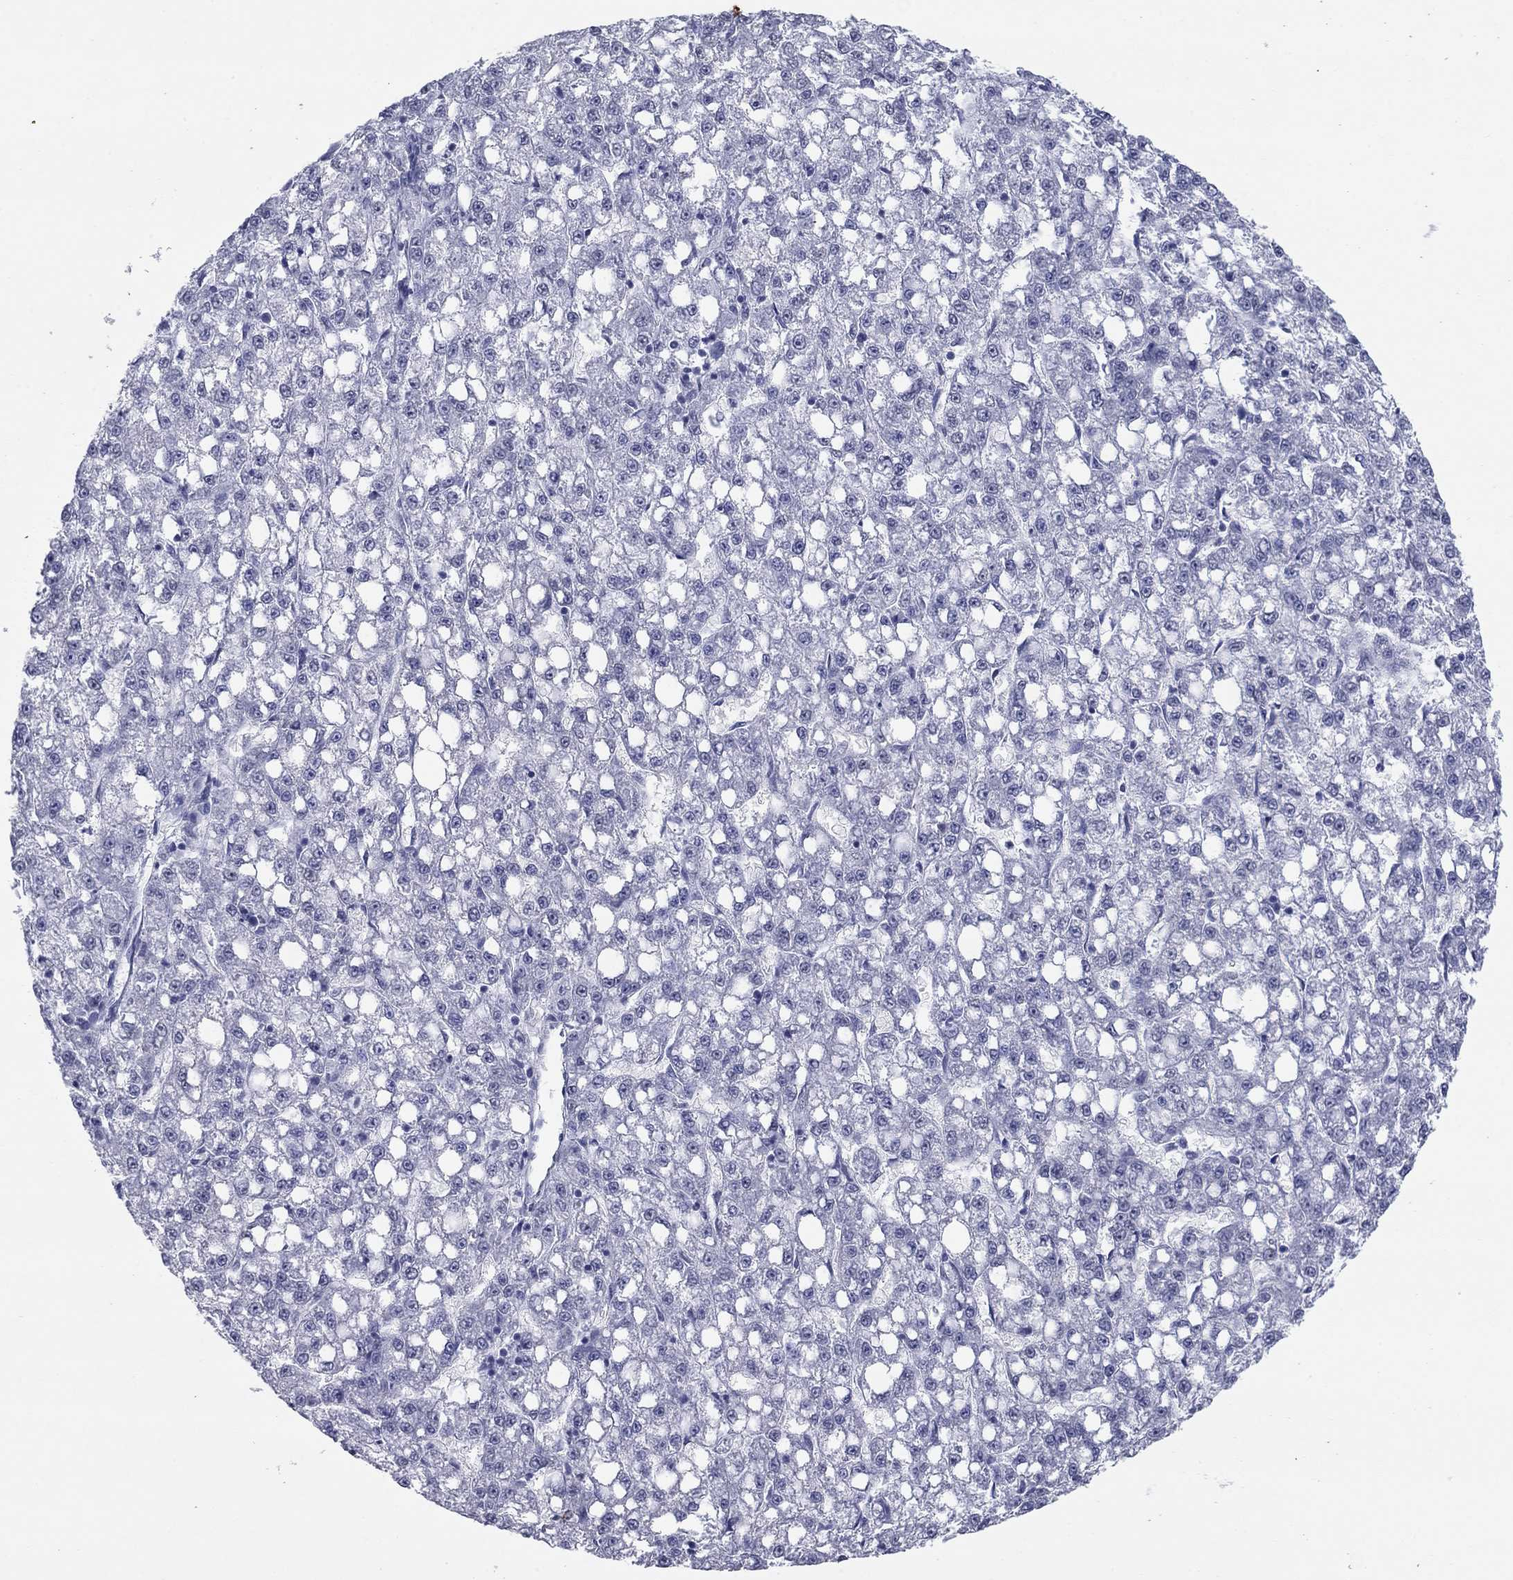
{"staining": {"intensity": "negative", "quantity": "none", "location": "none"}, "tissue": "liver cancer", "cell_type": "Tumor cells", "image_type": "cancer", "snomed": [{"axis": "morphology", "description": "Carcinoma, Hepatocellular, NOS"}, {"axis": "topography", "description": "Liver"}], "caption": "Micrograph shows no protein positivity in tumor cells of liver cancer tissue. (IHC, brightfield microscopy, high magnification).", "gene": "KRT75", "patient": {"sex": "female", "age": 65}}